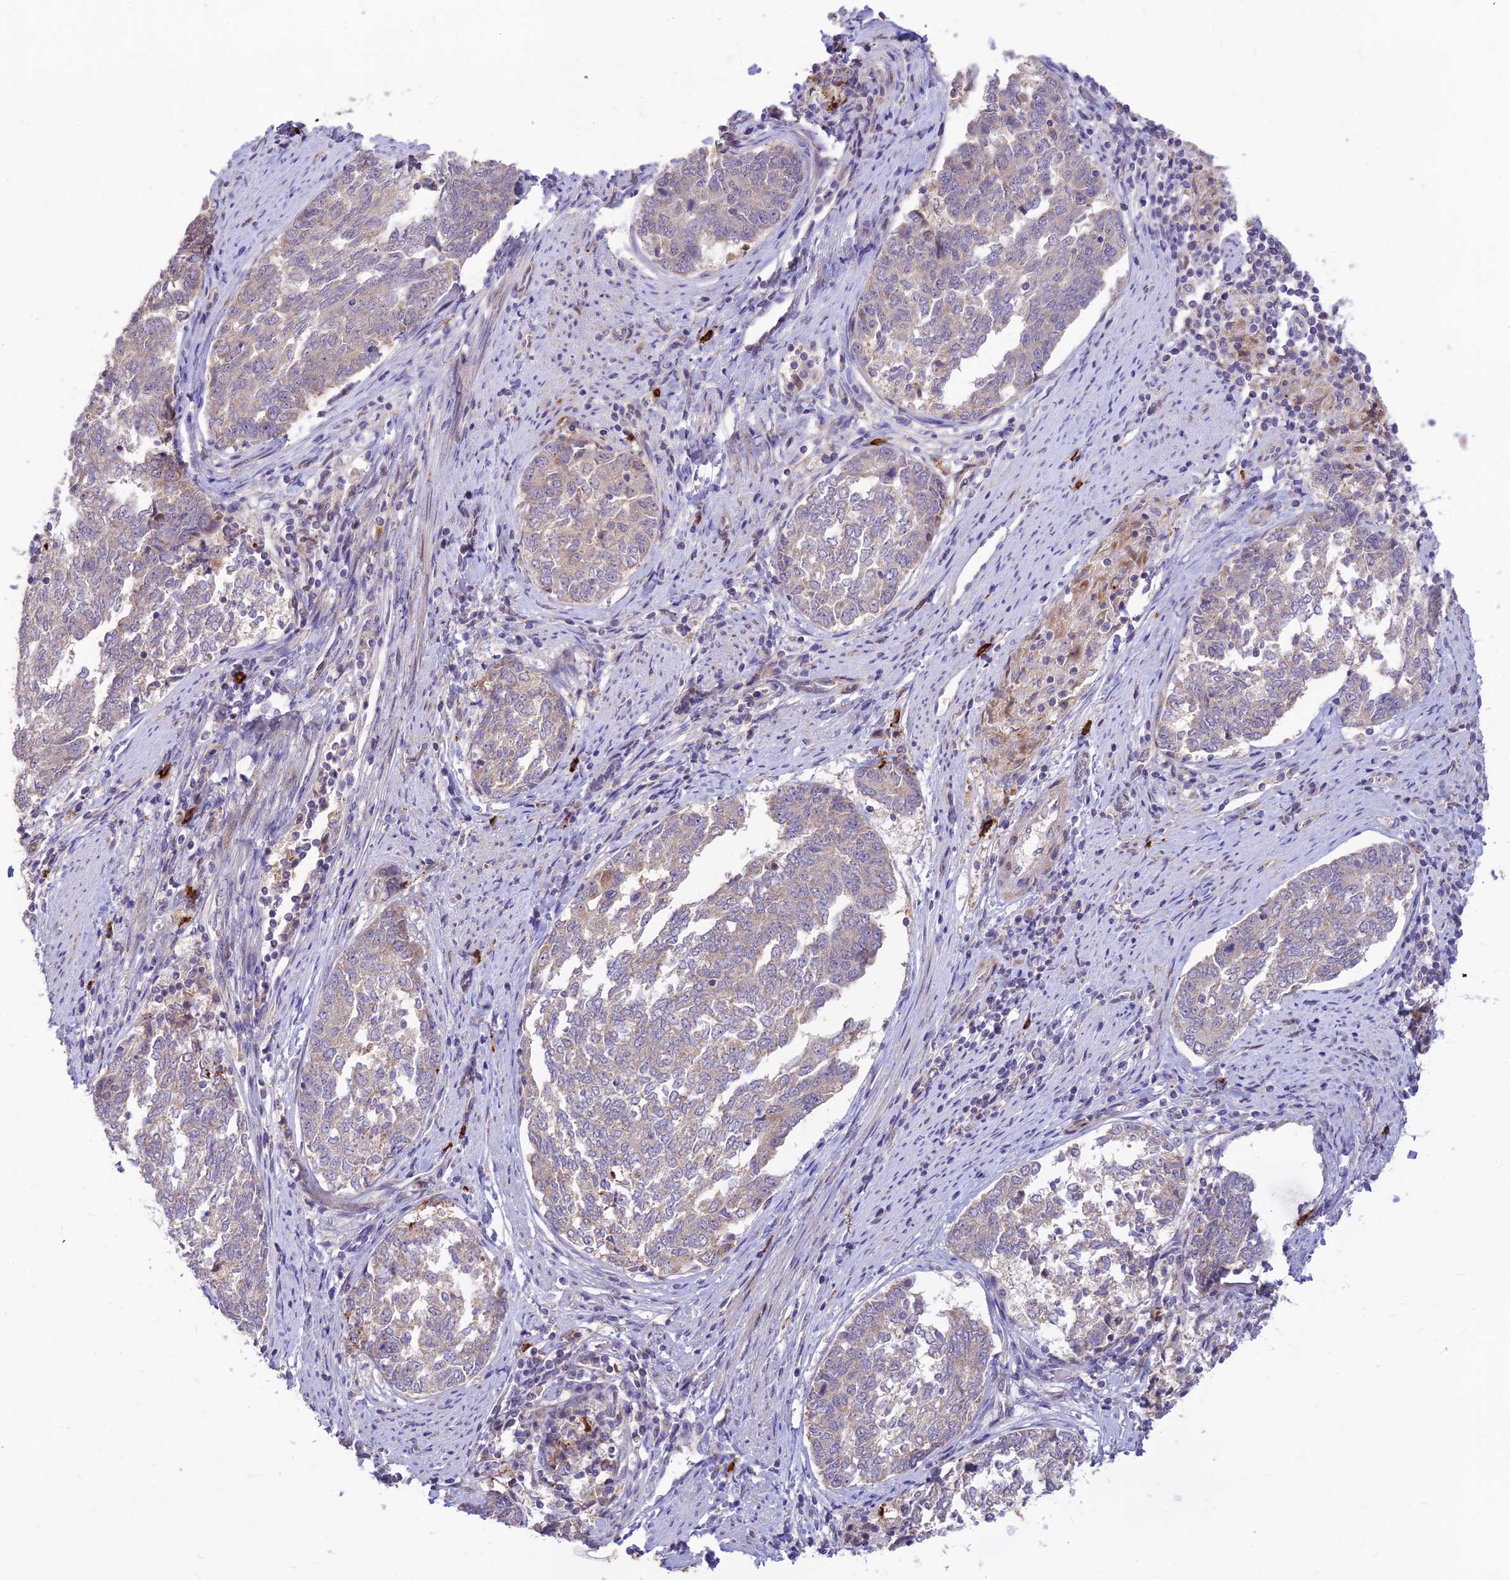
{"staining": {"intensity": "negative", "quantity": "none", "location": "none"}, "tissue": "endometrial cancer", "cell_type": "Tumor cells", "image_type": "cancer", "snomed": [{"axis": "morphology", "description": "Adenocarcinoma, NOS"}, {"axis": "topography", "description": "Endometrium"}], "caption": "Immunohistochemistry photomicrograph of neoplastic tissue: human endometrial cancer stained with DAB (3,3'-diaminobenzidine) exhibits no significant protein expression in tumor cells.", "gene": "ASPDH", "patient": {"sex": "female", "age": 80}}